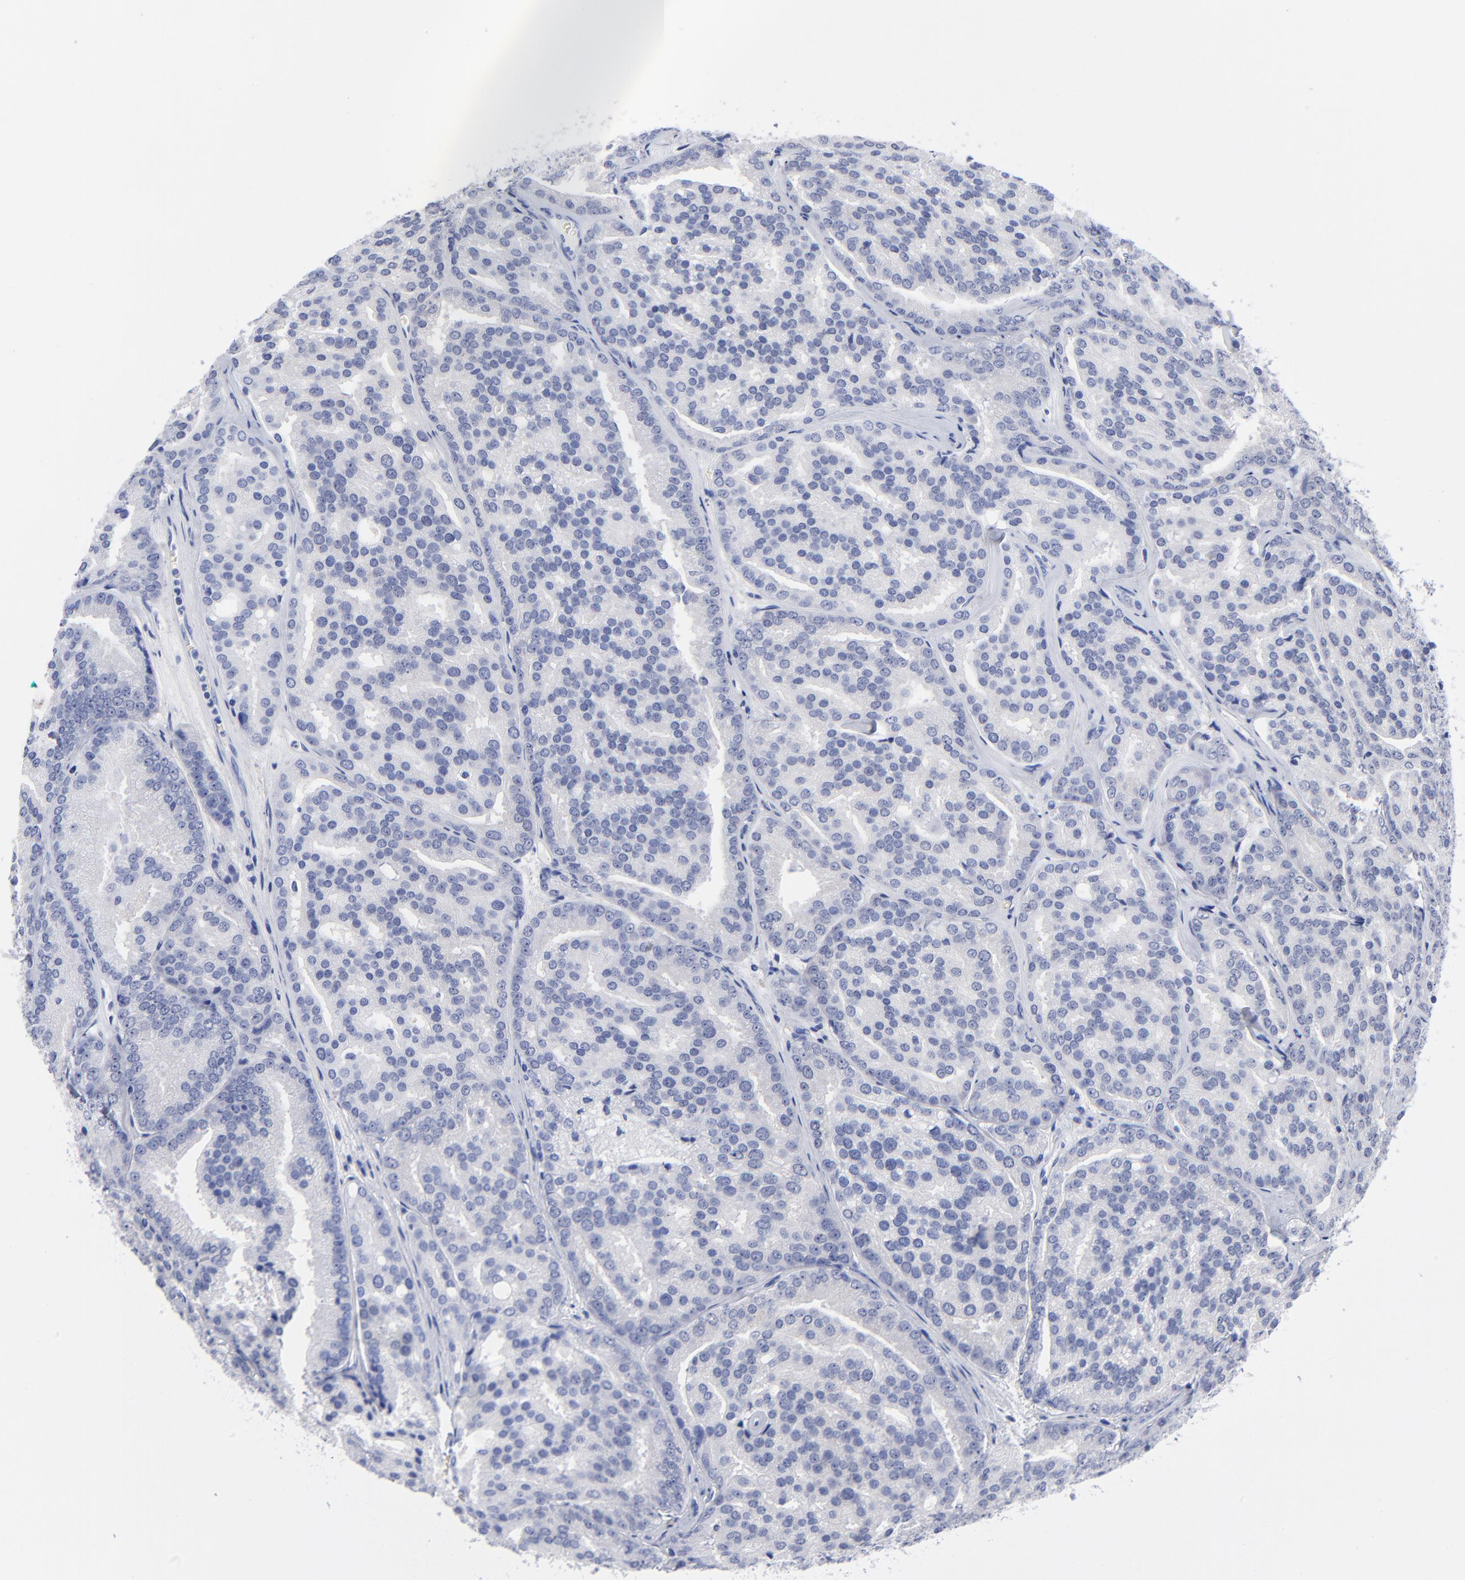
{"staining": {"intensity": "negative", "quantity": "none", "location": "none"}, "tissue": "prostate cancer", "cell_type": "Tumor cells", "image_type": "cancer", "snomed": [{"axis": "morphology", "description": "Adenocarcinoma, High grade"}, {"axis": "topography", "description": "Prostate"}], "caption": "Tumor cells show no significant protein staining in prostate adenocarcinoma (high-grade).", "gene": "ACY1", "patient": {"sex": "male", "age": 64}}